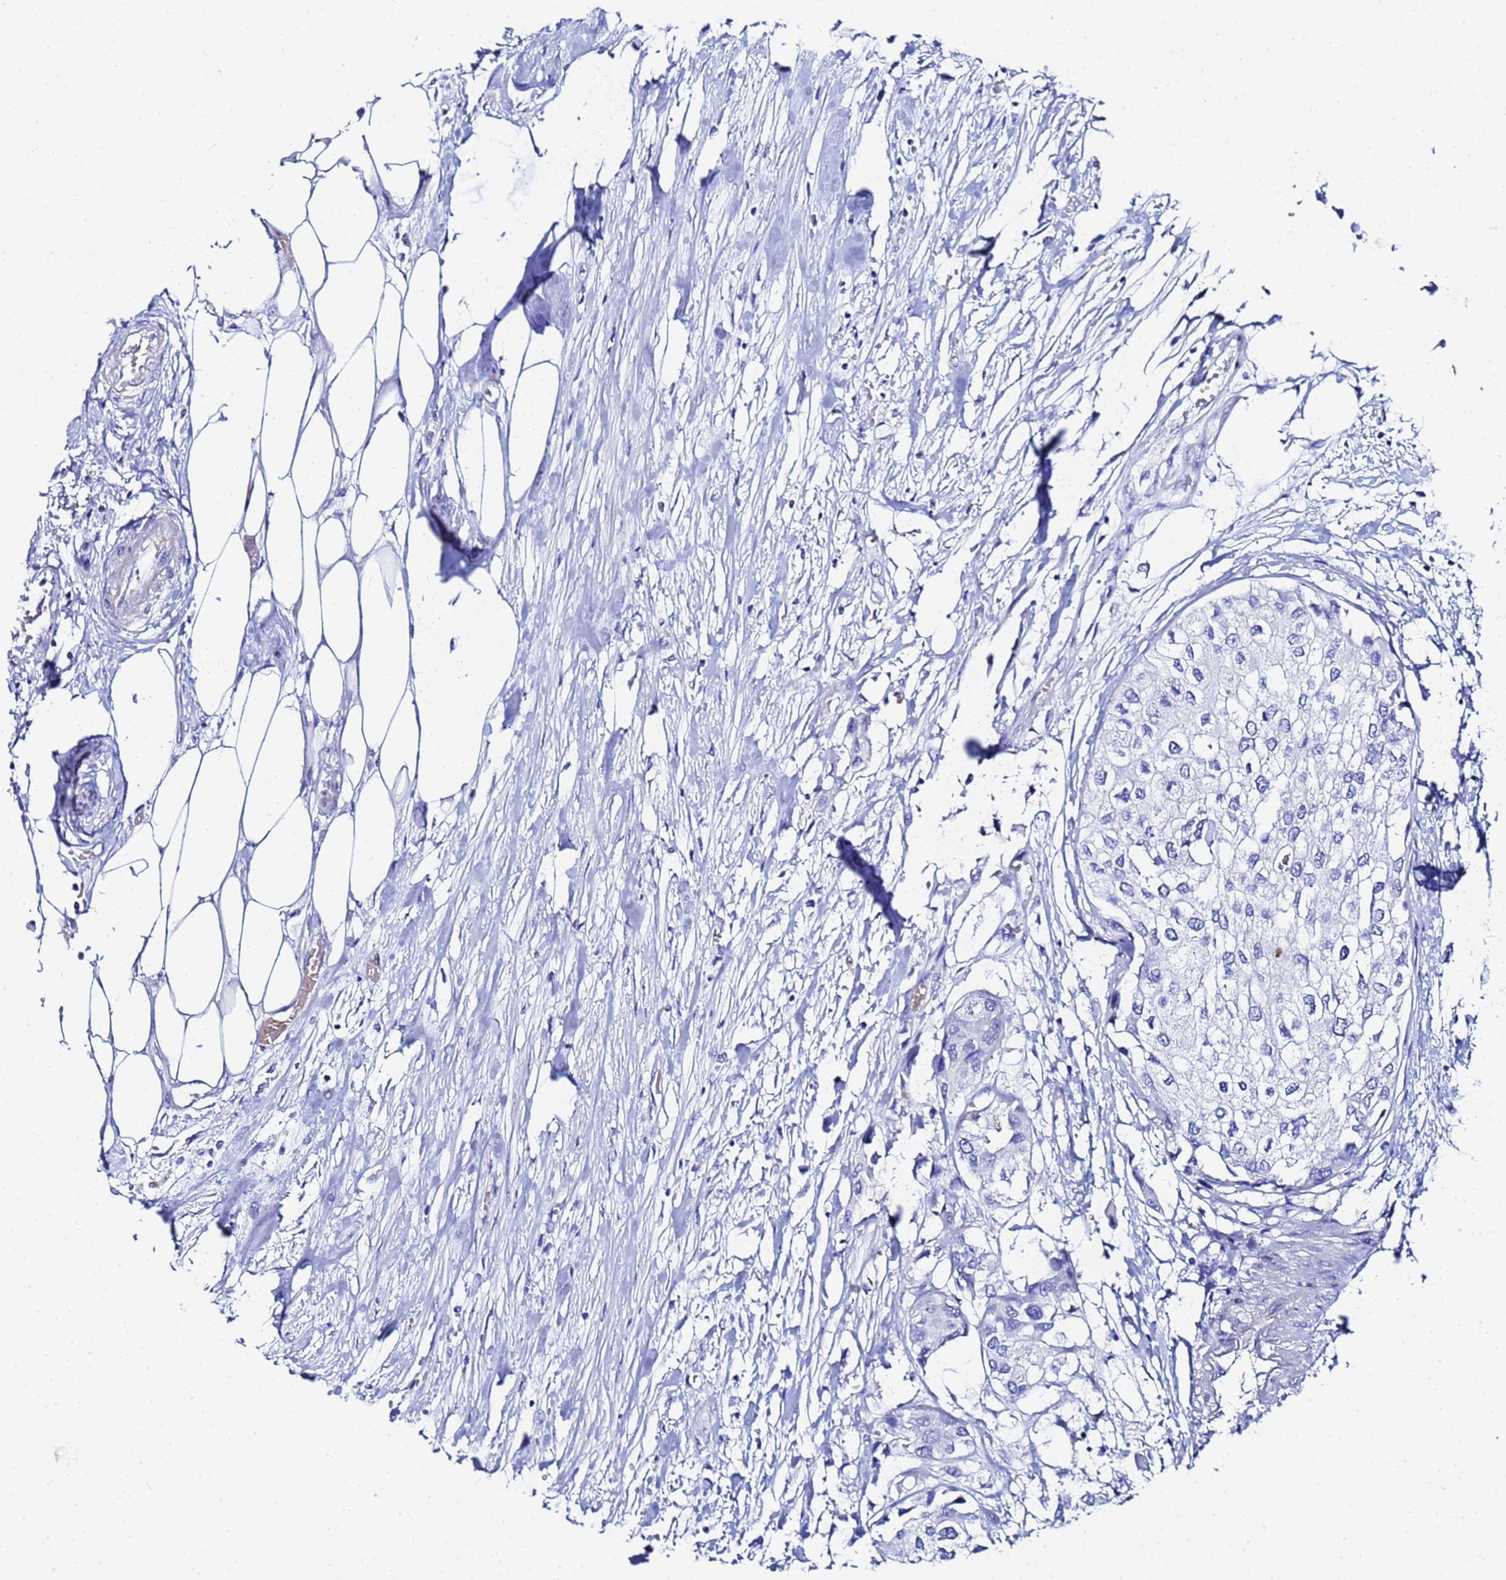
{"staining": {"intensity": "negative", "quantity": "none", "location": "none"}, "tissue": "urothelial cancer", "cell_type": "Tumor cells", "image_type": "cancer", "snomed": [{"axis": "morphology", "description": "Urothelial carcinoma, High grade"}, {"axis": "topography", "description": "Urinary bladder"}], "caption": "This micrograph is of urothelial cancer stained with immunohistochemistry (IHC) to label a protein in brown with the nuclei are counter-stained blue. There is no expression in tumor cells.", "gene": "ZNF26", "patient": {"sex": "male", "age": 64}}